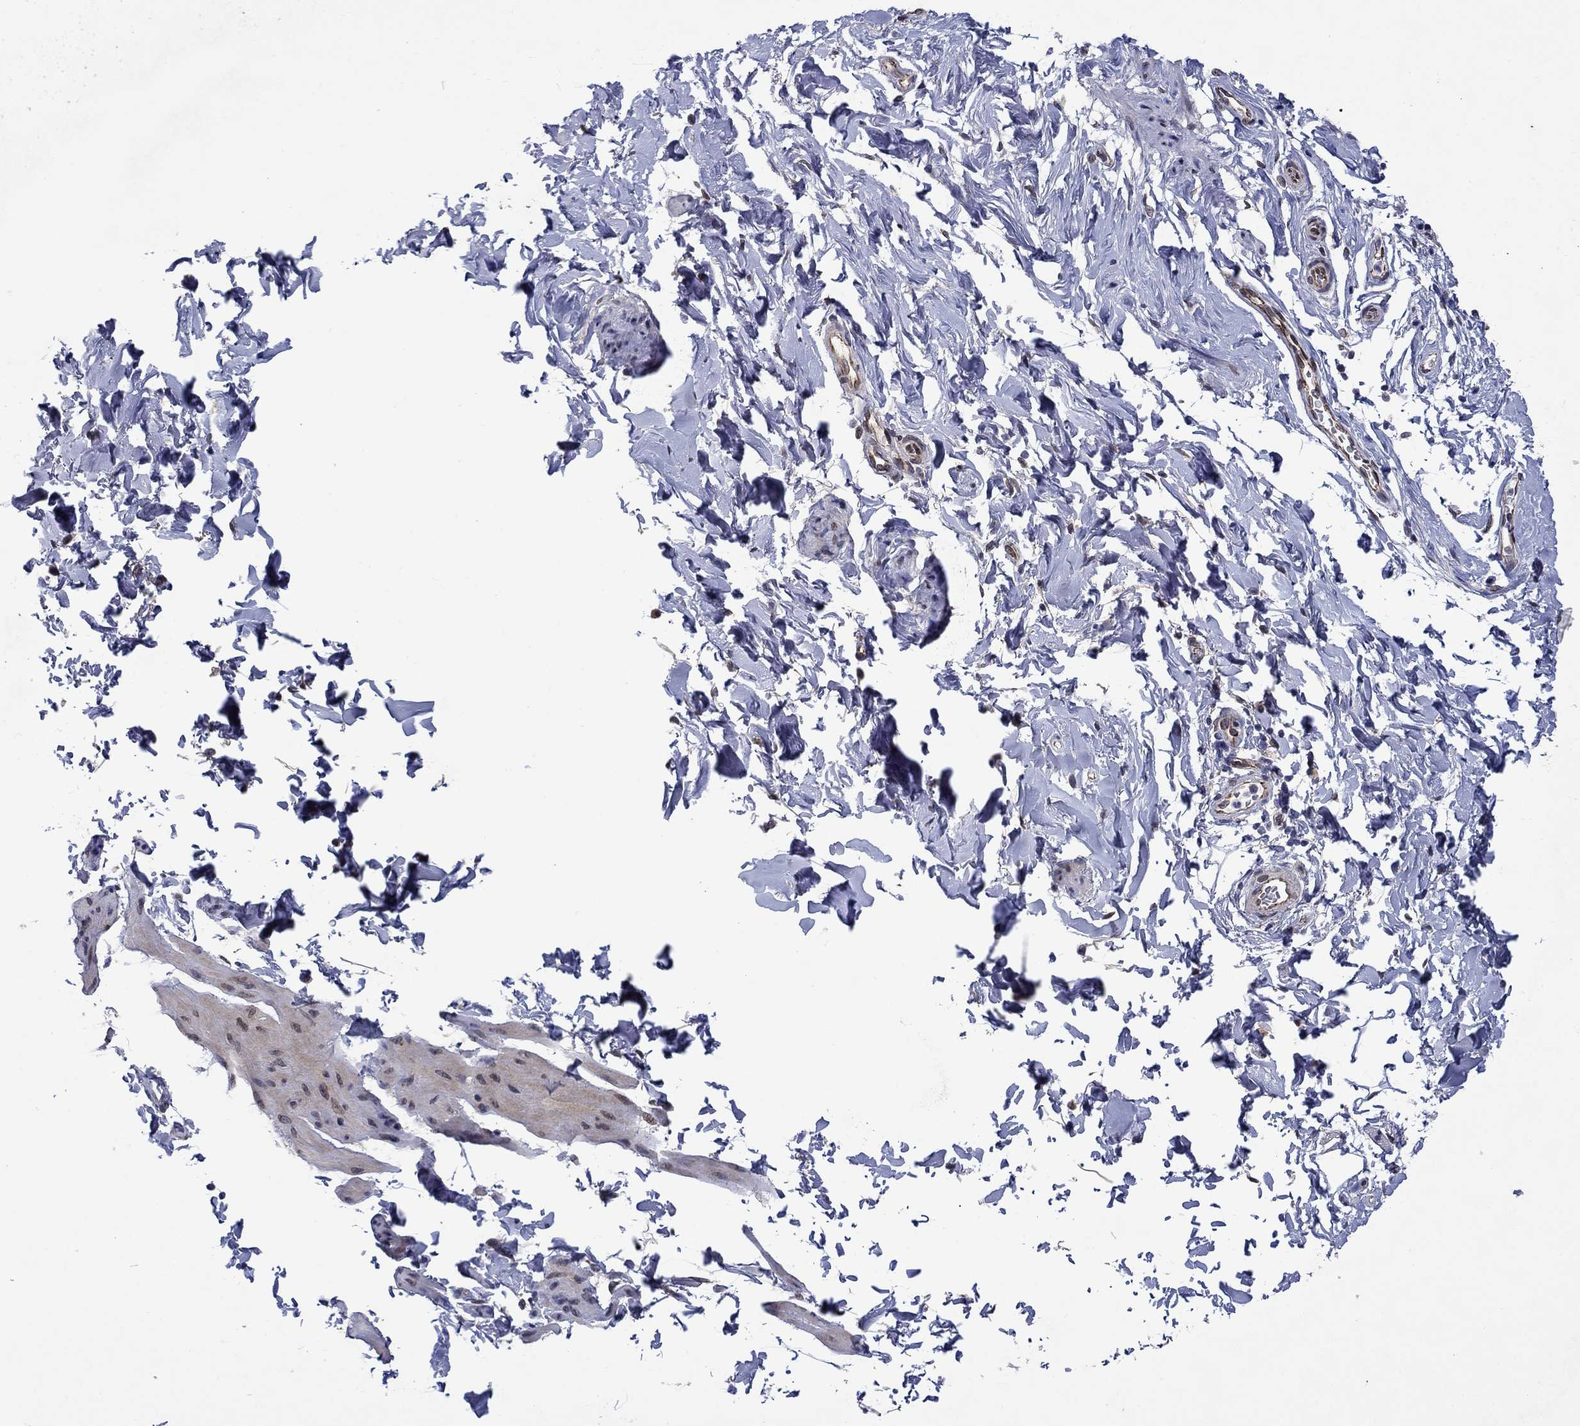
{"staining": {"intensity": "negative", "quantity": "none", "location": "none"}, "tissue": "smooth muscle", "cell_type": "Smooth muscle cells", "image_type": "normal", "snomed": [{"axis": "morphology", "description": "Normal tissue, NOS"}, {"axis": "topography", "description": "Adipose tissue"}, {"axis": "topography", "description": "Smooth muscle"}, {"axis": "topography", "description": "Peripheral nerve tissue"}], "caption": "Smooth muscle stained for a protein using immunohistochemistry exhibits no staining smooth muscle cells.", "gene": "EMC9", "patient": {"sex": "male", "age": 83}}